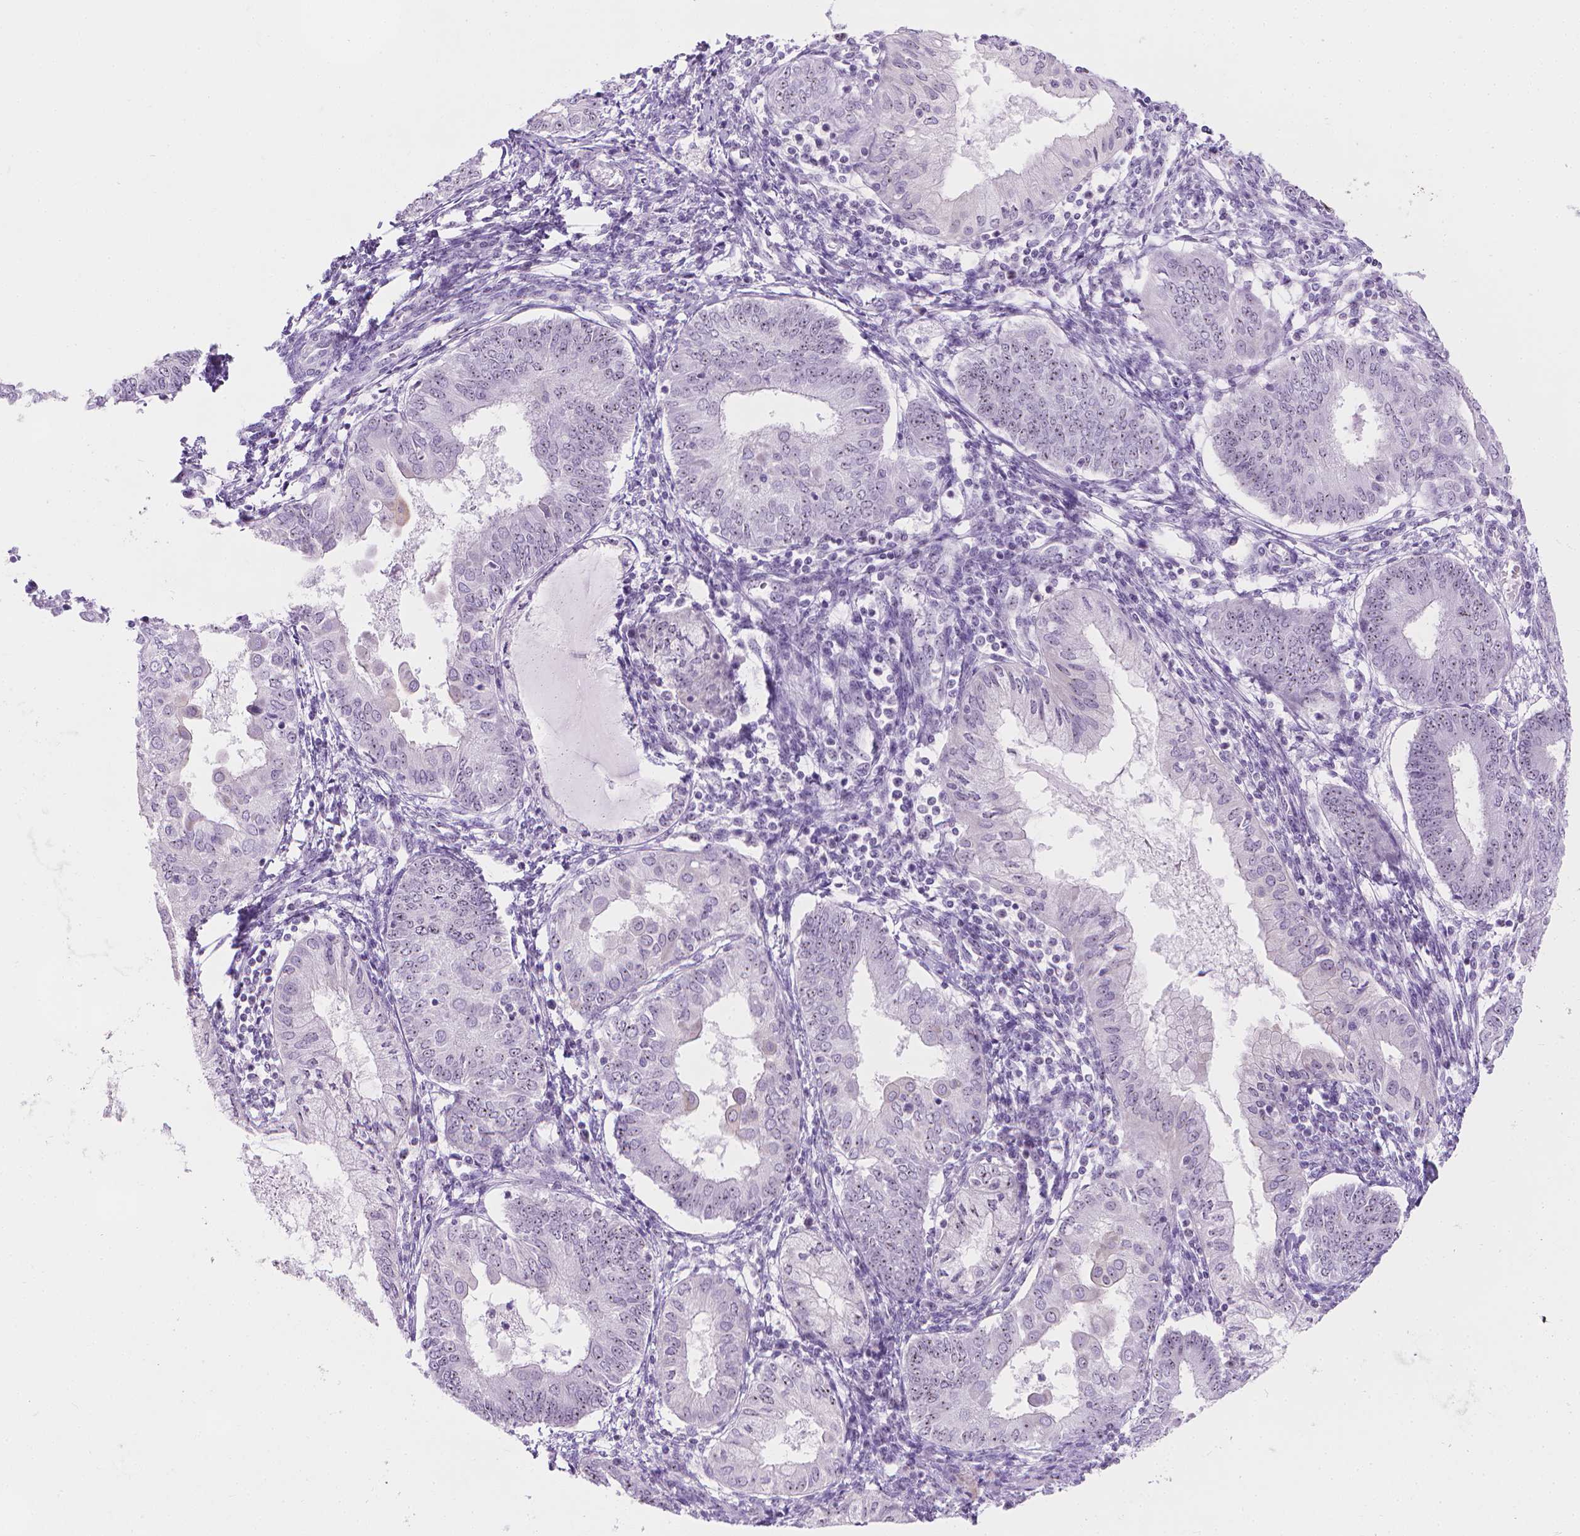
{"staining": {"intensity": "weak", "quantity": "<25%", "location": "nuclear"}, "tissue": "endometrial cancer", "cell_type": "Tumor cells", "image_type": "cancer", "snomed": [{"axis": "morphology", "description": "Adenocarcinoma, NOS"}, {"axis": "topography", "description": "Endometrium"}], "caption": "Protein analysis of endometrial adenocarcinoma demonstrates no significant positivity in tumor cells.", "gene": "NOL7", "patient": {"sex": "female", "age": 68}}